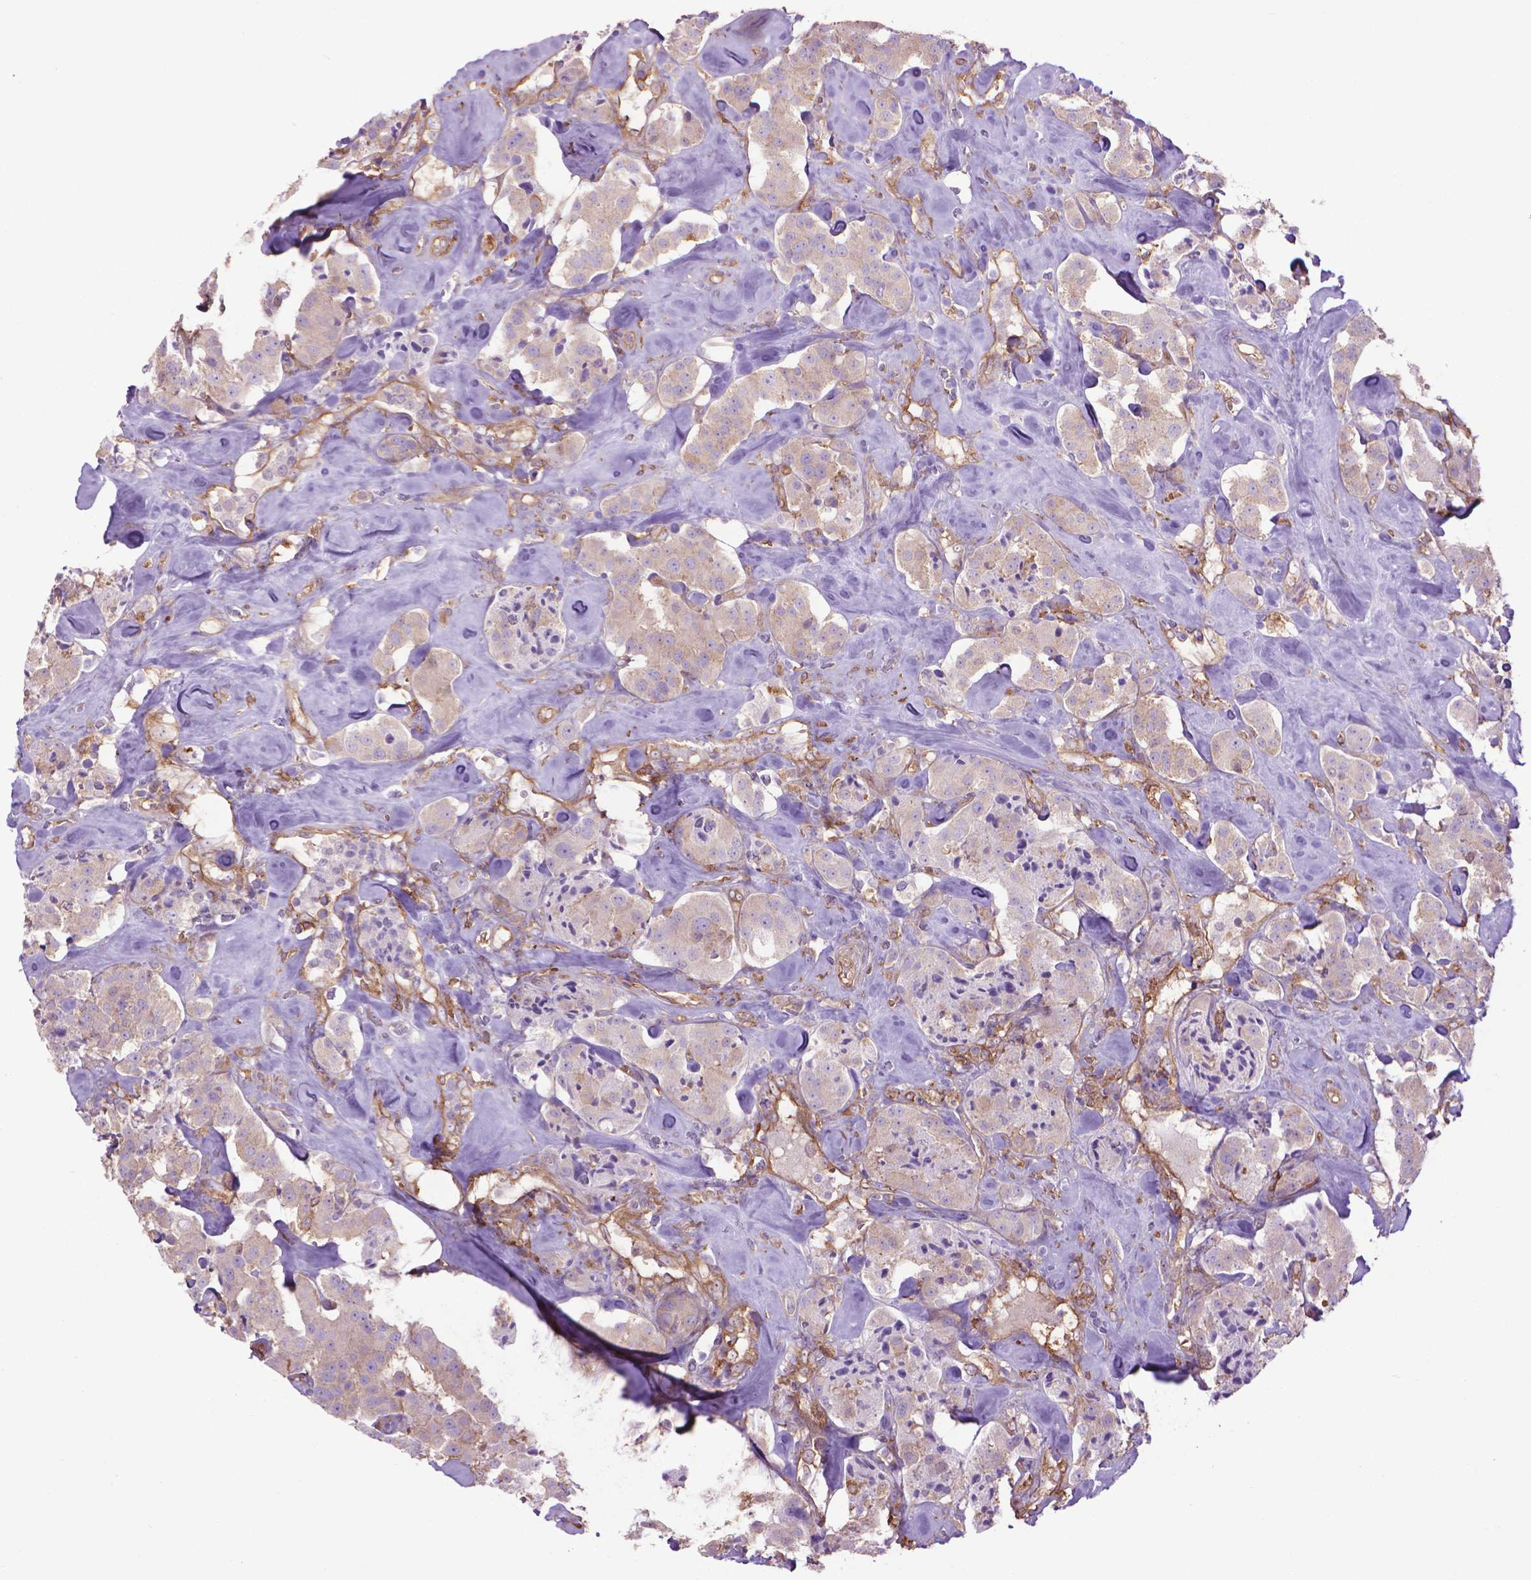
{"staining": {"intensity": "negative", "quantity": "none", "location": "none"}, "tissue": "carcinoid", "cell_type": "Tumor cells", "image_type": "cancer", "snomed": [{"axis": "morphology", "description": "Carcinoid, malignant, NOS"}, {"axis": "topography", "description": "Pancreas"}], "caption": "Tumor cells are negative for protein expression in human carcinoid.", "gene": "CORO1B", "patient": {"sex": "male", "age": 41}}